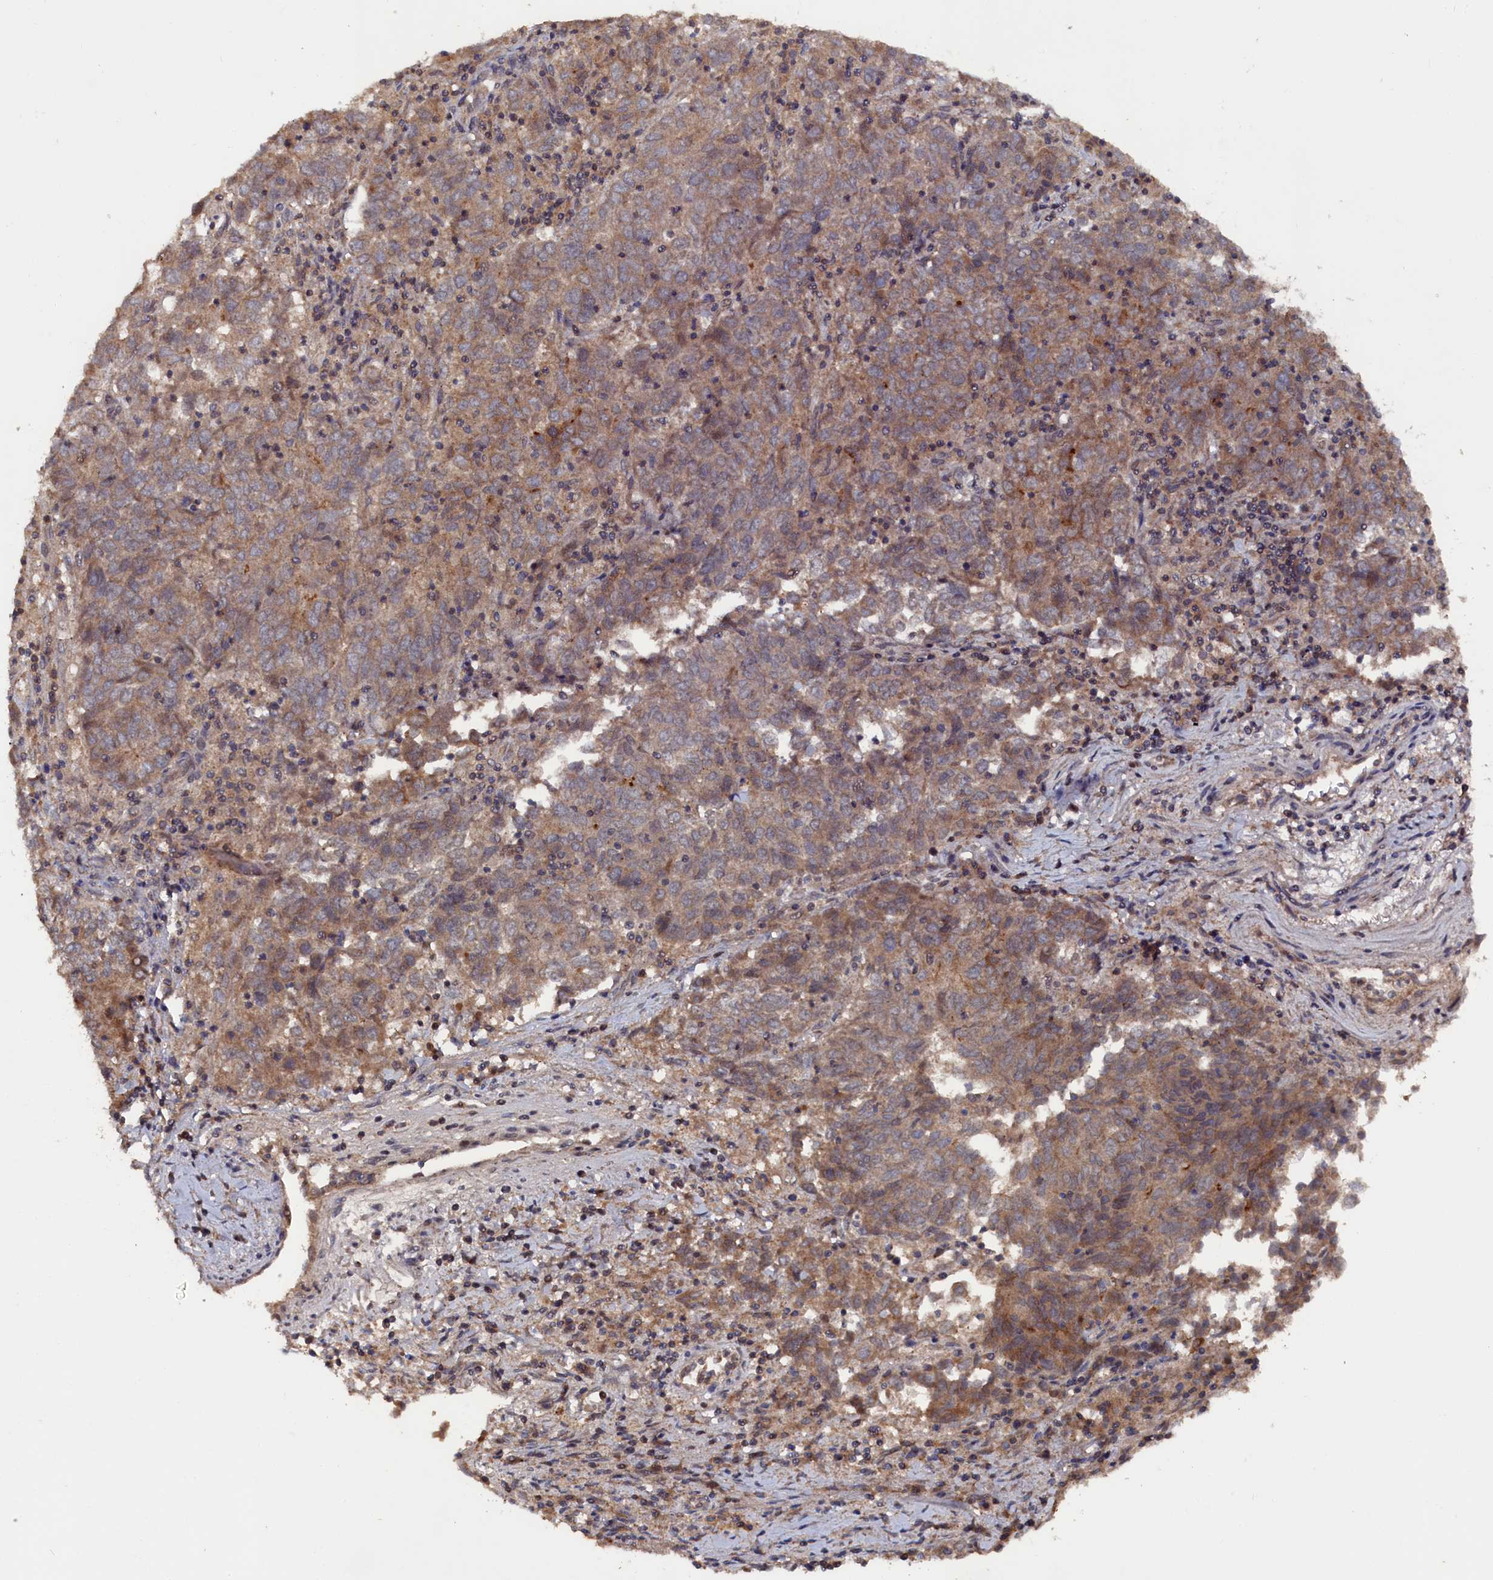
{"staining": {"intensity": "moderate", "quantity": ">75%", "location": "cytoplasmic/membranous"}, "tissue": "endometrial cancer", "cell_type": "Tumor cells", "image_type": "cancer", "snomed": [{"axis": "morphology", "description": "Adenocarcinoma, NOS"}, {"axis": "topography", "description": "Endometrium"}], "caption": "Endometrial cancer tissue shows moderate cytoplasmic/membranous expression in approximately >75% of tumor cells, visualized by immunohistochemistry.", "gene": "TMC5", "patient": {"sex": "female", "age": 80}}